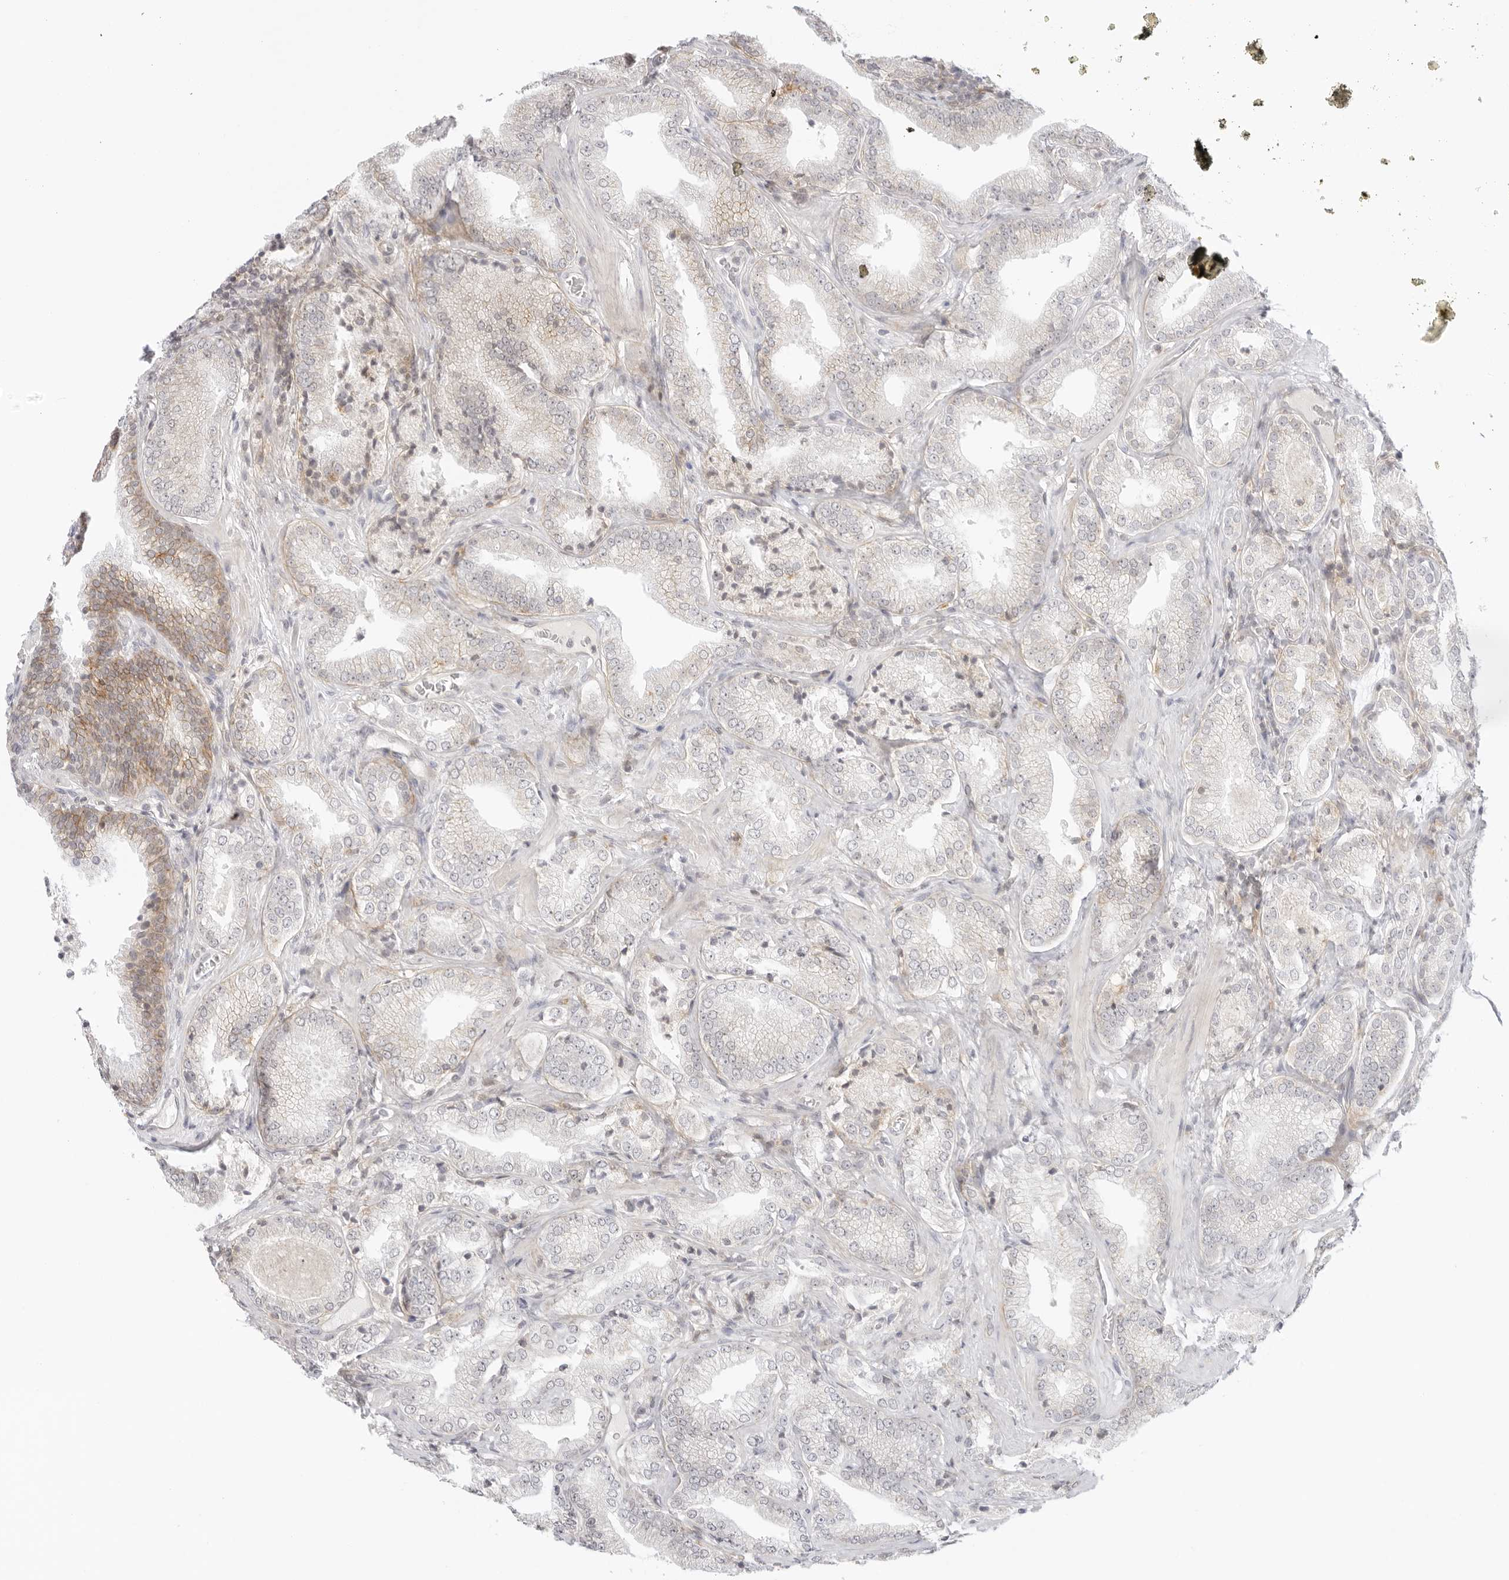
{"staining": {"intensity": "weak", "quantity": "<25%", "location": "cytoplasmic/membranous"}, "tissue": "prostate cancer", "cell_type": "Tumor cells", "image_type": "cancer", "snomed": [{"axis": "morphology", "description": "Adenocarcinoma, Low grade"}, {"axis": "topography", "description": "Prostate"}], "caption": "Protein analysis of prostate adenocarcinoma (low-grade) displays no significant positivity in tumor cells. The staining was performed using DAB to visualize the protein expression in brown, while the nuclei were stained in blue with hematoxylin (Magnification: 20x).", "gene": "TNFRSF14", "patient": {"sex": "male", "age": 62}}